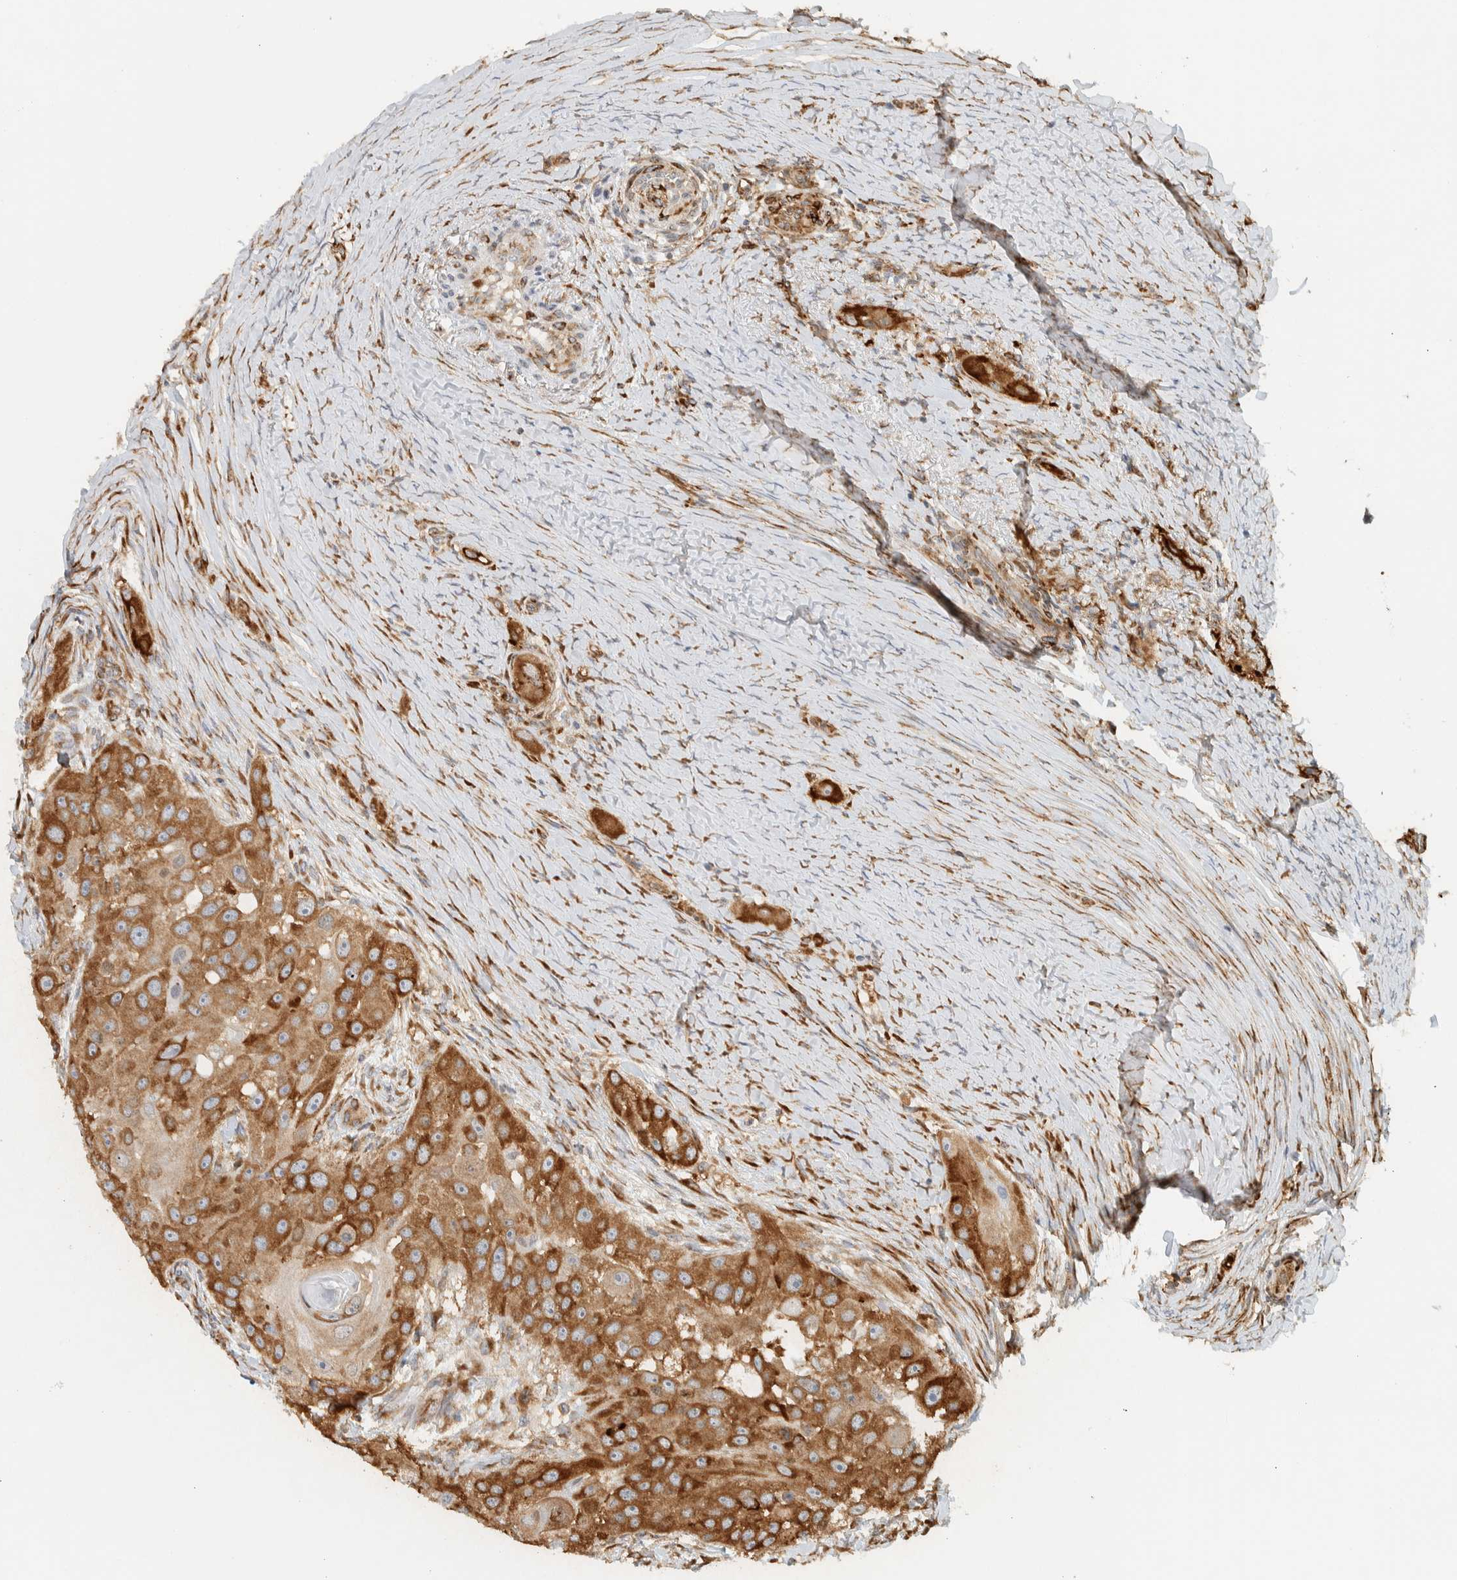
{"staining": {"intensity": "moderate", "quantity": ">75%", "location": "cytoplasmic/membranous"}, "tissue": "head and neck cancer", "cell_type": "Tumor cells", "image_type": "cancer", "snomed": [{"axis": "morphology", "description": "Normal tissue, NOS"}, {"axis": "morphology", "description": "Squamous cell carcinoma, NOS"}, {"axis": "topography", "description": "Skeletal muscle"}, {"axis": "topography", "description": "Head-Neck"}], "caption": "A photomicrograph showing moderate cytoplasmic/membranous positivity in approximately >75% of tumor cells in squamous cell carcinoma (head and neck), as visualized by brown immunohistochemical staining.", "gene": "LLGL2", "patient": {"sex": "male", "age": 51}}